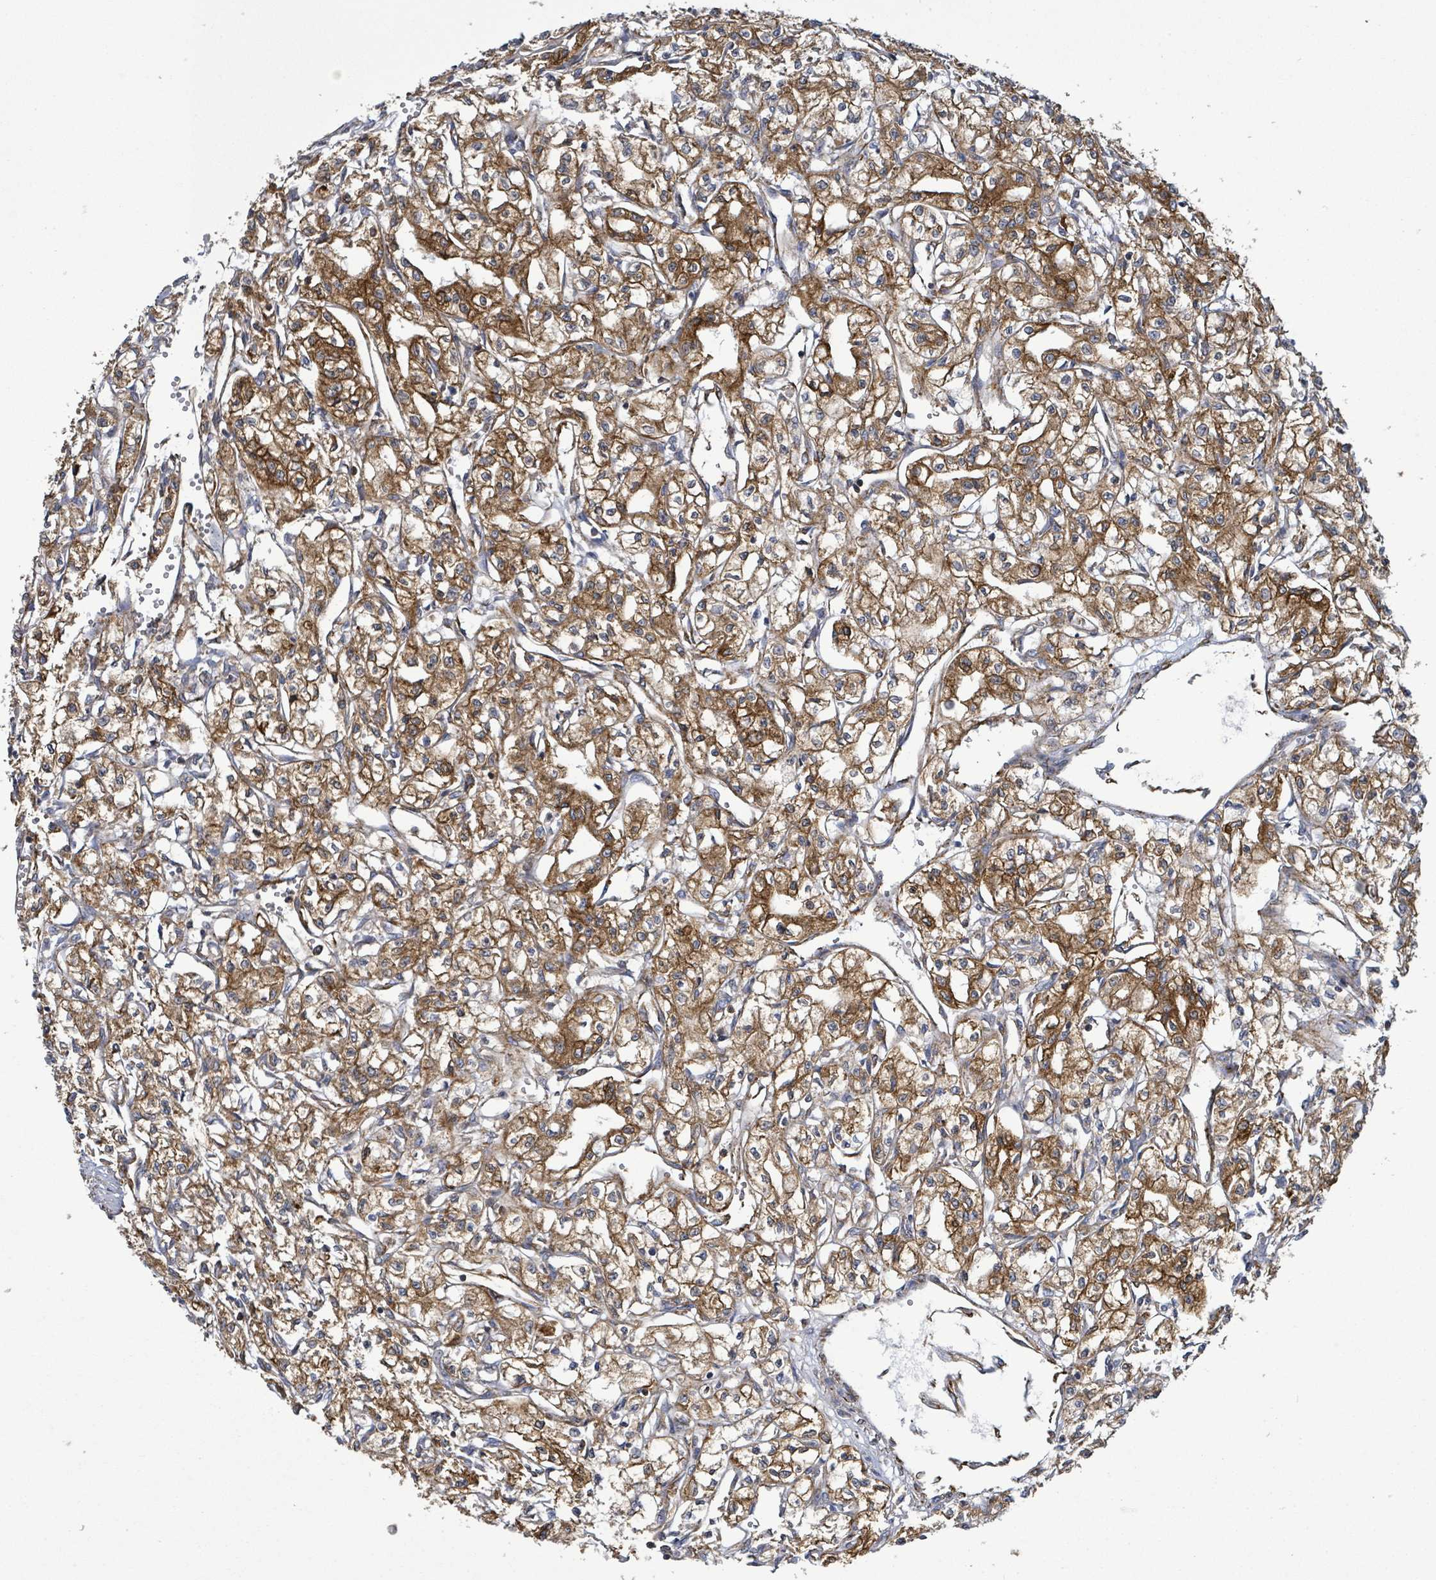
{"staining": {"intensity": "moderate", "quantity": ">75%", "location": "cytoplasmic/membranous"}, "tissue": "renal cancer", "cell_type": "Tumor cells", "image_type": "cancer", "snomed": [{"axis": "morphology", "description": "Adenocarcinoma, NOS"}, {"axis": "topography", "description": "Kidney"}], "caption": "DAB (3,3'-diaminobenzidine) immunohistochemical staining of human renal adenocarcinoma exhibits moderate cytoplasmic/membranous protein staining in about >75% of tumor cells. Using DAB (3,3'-diaminobenzidine) (brown) and hematoxylin (blue) stains, captured at high magnification using brightfield microscopy.", "gene": "EGFL7", "patient": {"sex": "male", "age": 56}}